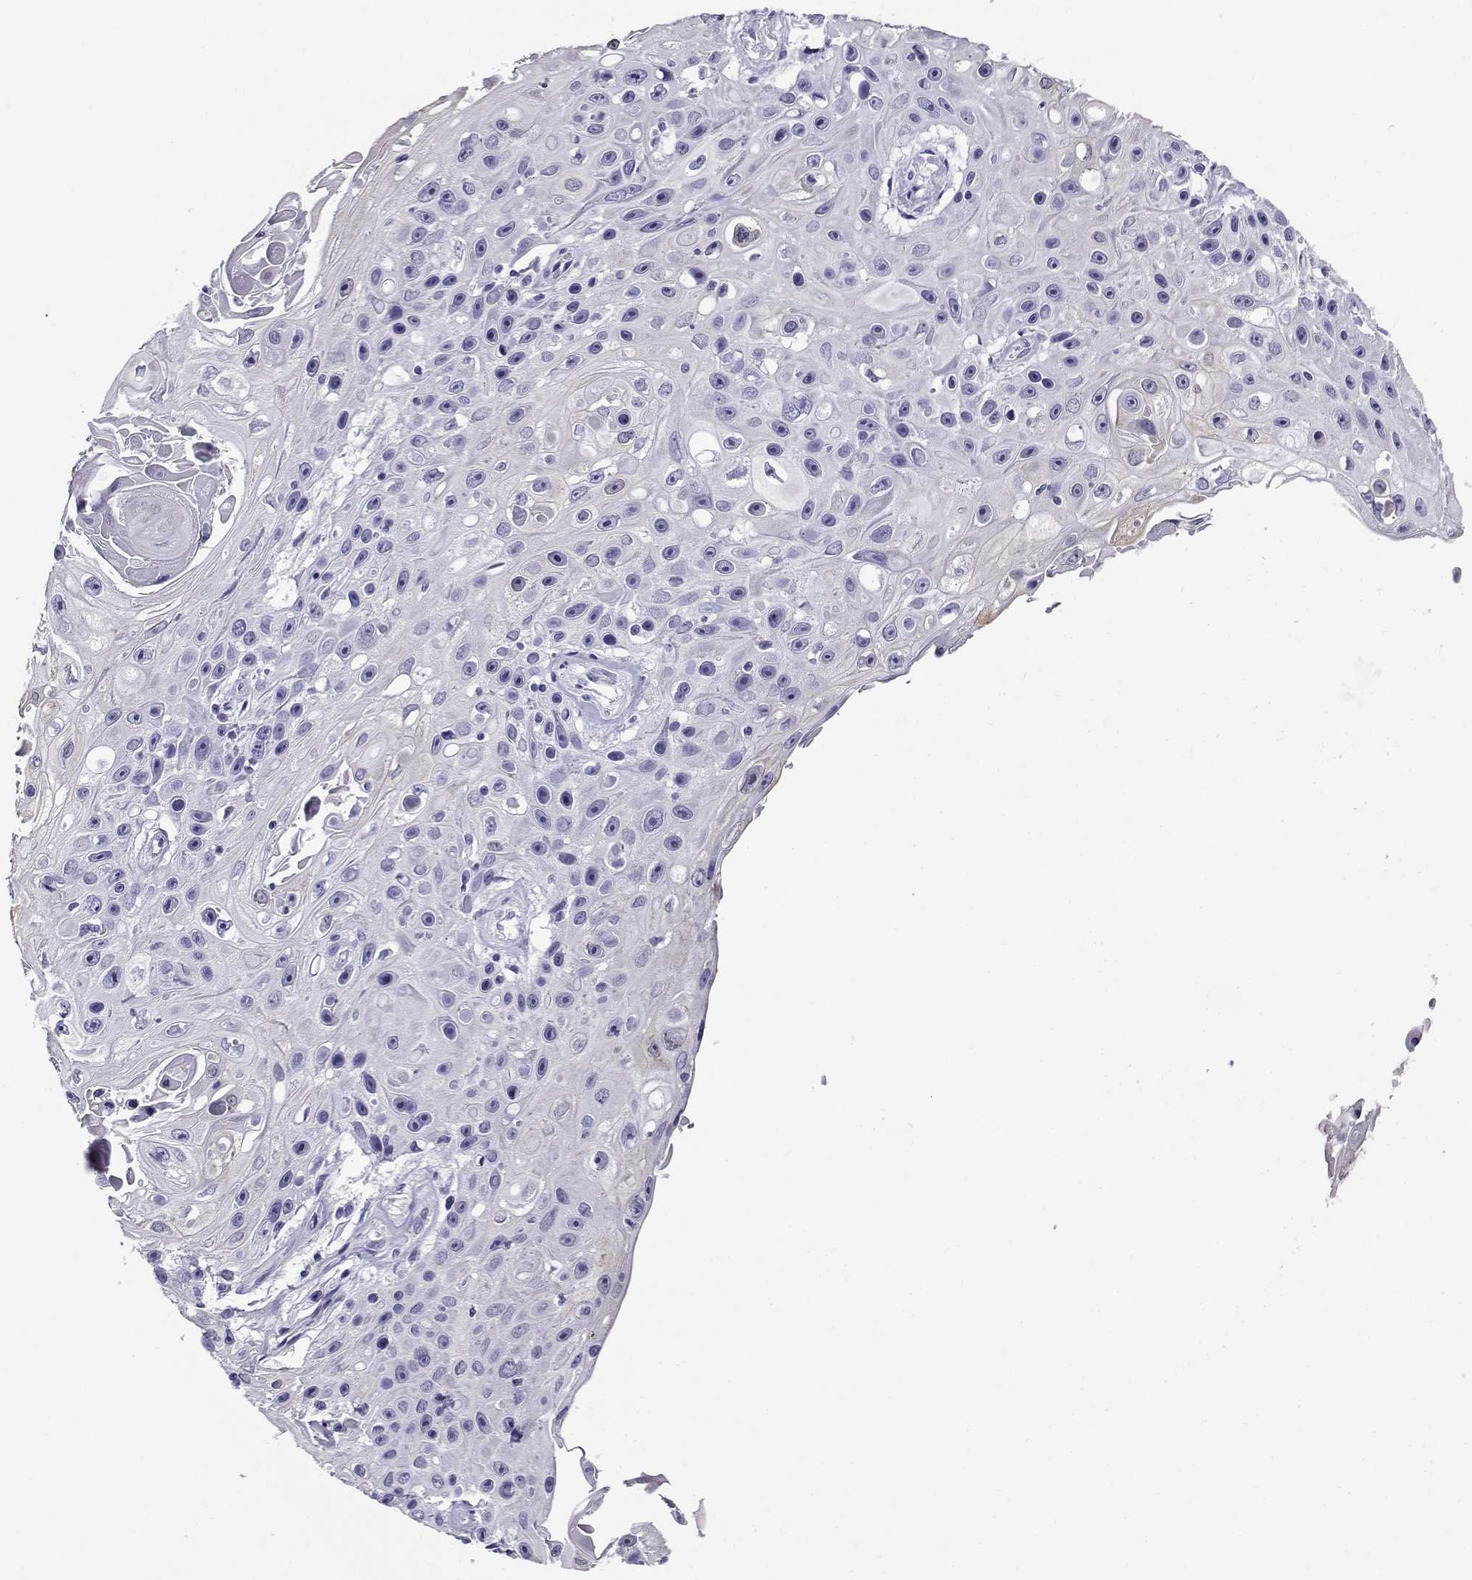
{"staining": {"intensity": "negative", "quantity": "none", "location": "none"}, "tissue": "skin cancer", "cell_type": "Tumor cells", "image_type": "cancer", "snomed": [{"axis": "morphology", "description": "Squamous cell carcinoma, NOS"}, {"axis": "topography", "description": "Skin"}], "caption": "The image demonstrates no significant staining in tumor cells of skin cancer (squamous cell carcinoma).", "gene": "CABS1", "patient": {"sex": "male", "age": 82}}